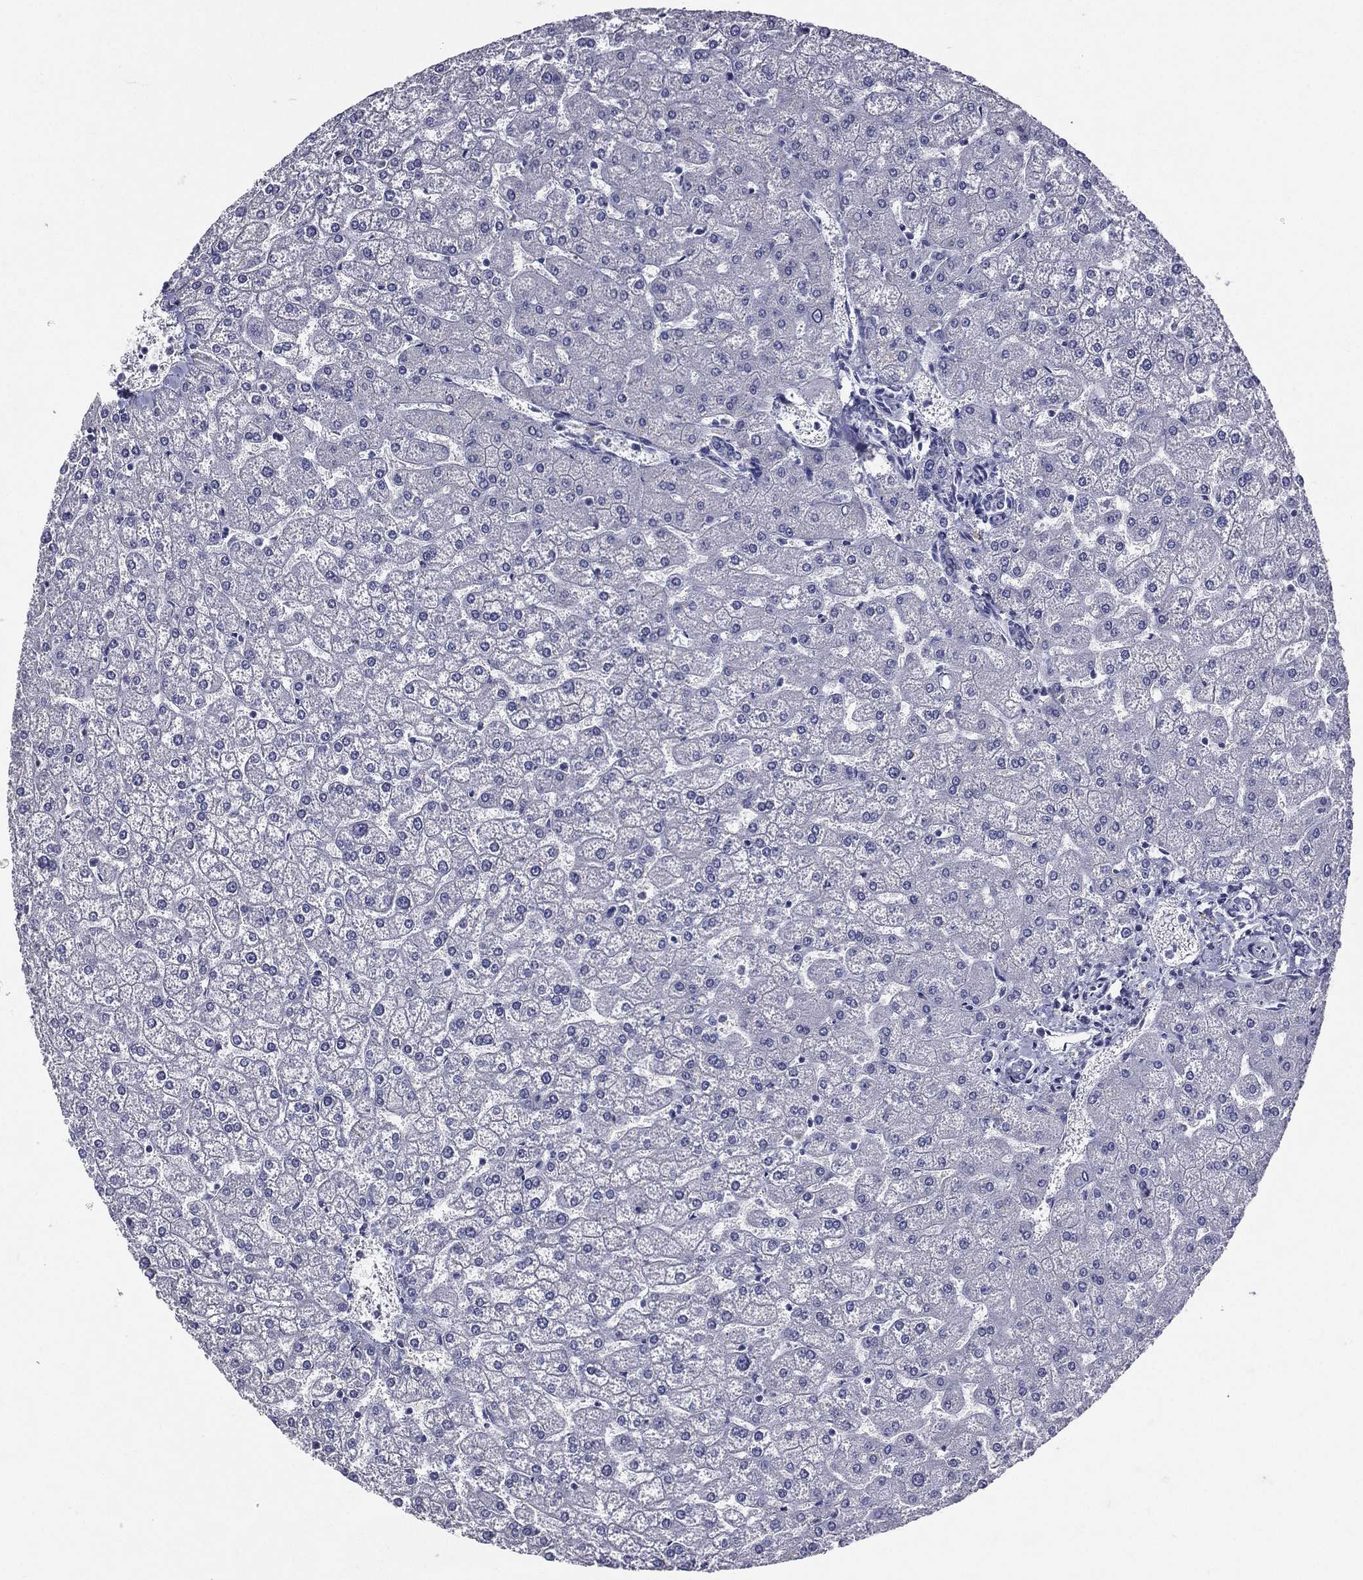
{"staining": {"intensity": "negative", "quantity": "none", "location": "none"}, "tissue": "liver", "cell_type": "Cholangiocytes", "image_type": "normal", "snomed": [{"axis": "morphology", "description": "Normal tissue, NOS"}, {"axis": "topography", "description": "Liver"}], "caption": "This photomicrograph is of benign liver stained with immunohistochemistry to label a protein in brown with the nuclei are counter-stained blue. There is no positivity in cholangiocytes. Brightfield microscopy of immunohistochemistry (IHC) stained with DAB (3,3'-diaminobenzidine) (brown) and hematoxylin (blue), captured at high magnification.", "gene": "TGM1", "patient": {"sex": "female", "age": 32}}